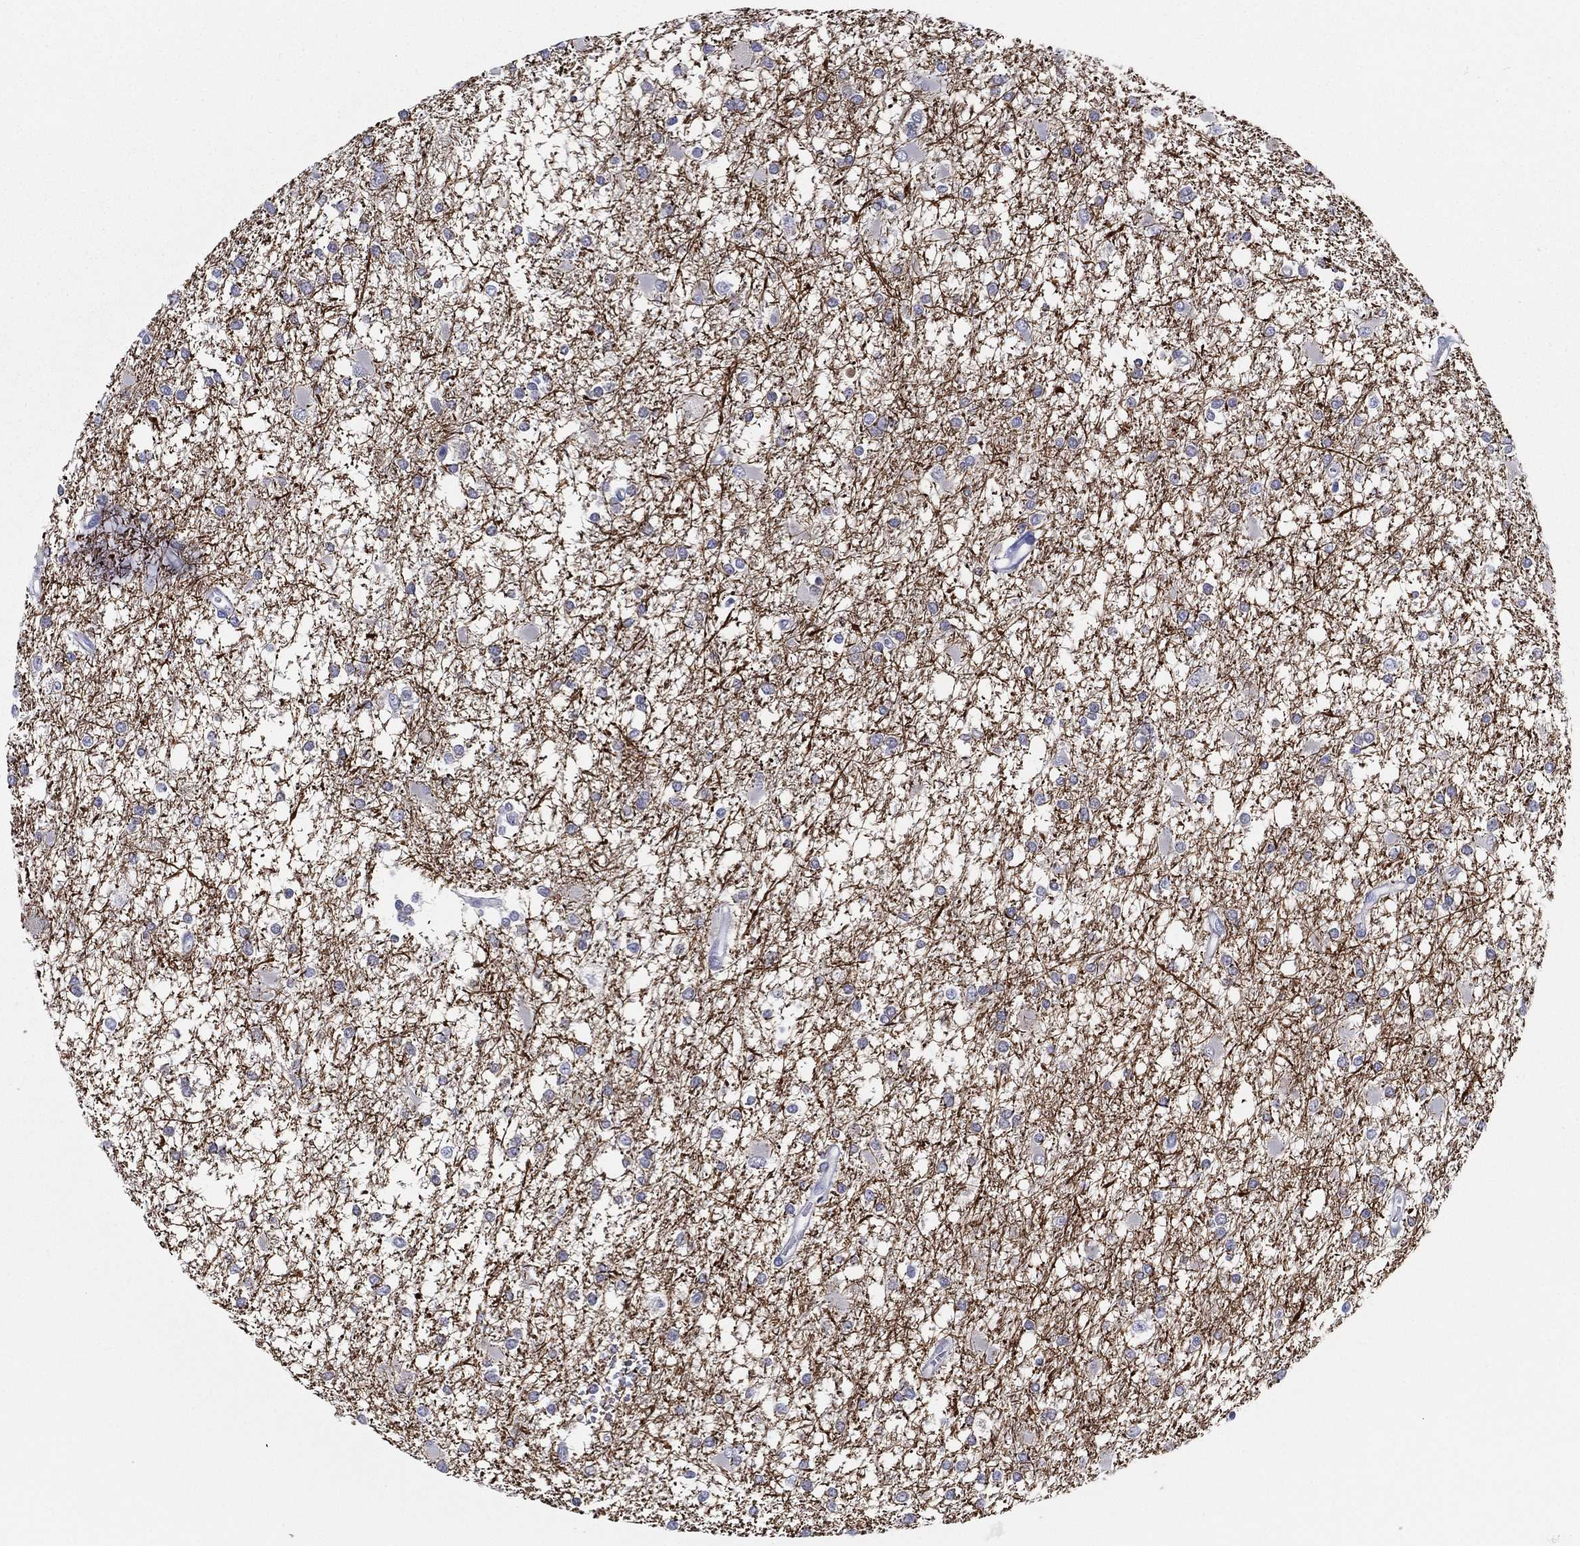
{"staining": {"intensity": "negative", "quantity": "none", "location": "none"}, "tissue": "glioma", "cell_type": "Tumor cells", "image_type": "cancer", "snomed": [{"axis": "morphology", "description": "Glioma, malignant, High grade"}, {"axis": "topography", "description": "Cerebral cortex"}], "caption": "Protein analysis of malignant high-grade glioma shows no significant positivity in tumor cells. (Stains: DAB (3,3'-diaminobenzidine) immunohistochemistry (IHC) with hematoxylin counter stain, Microscopy: brightfield microscopy at high magnification).", "gene": "SLC13A4", "patient": {"sex": "male", "age": 79}}